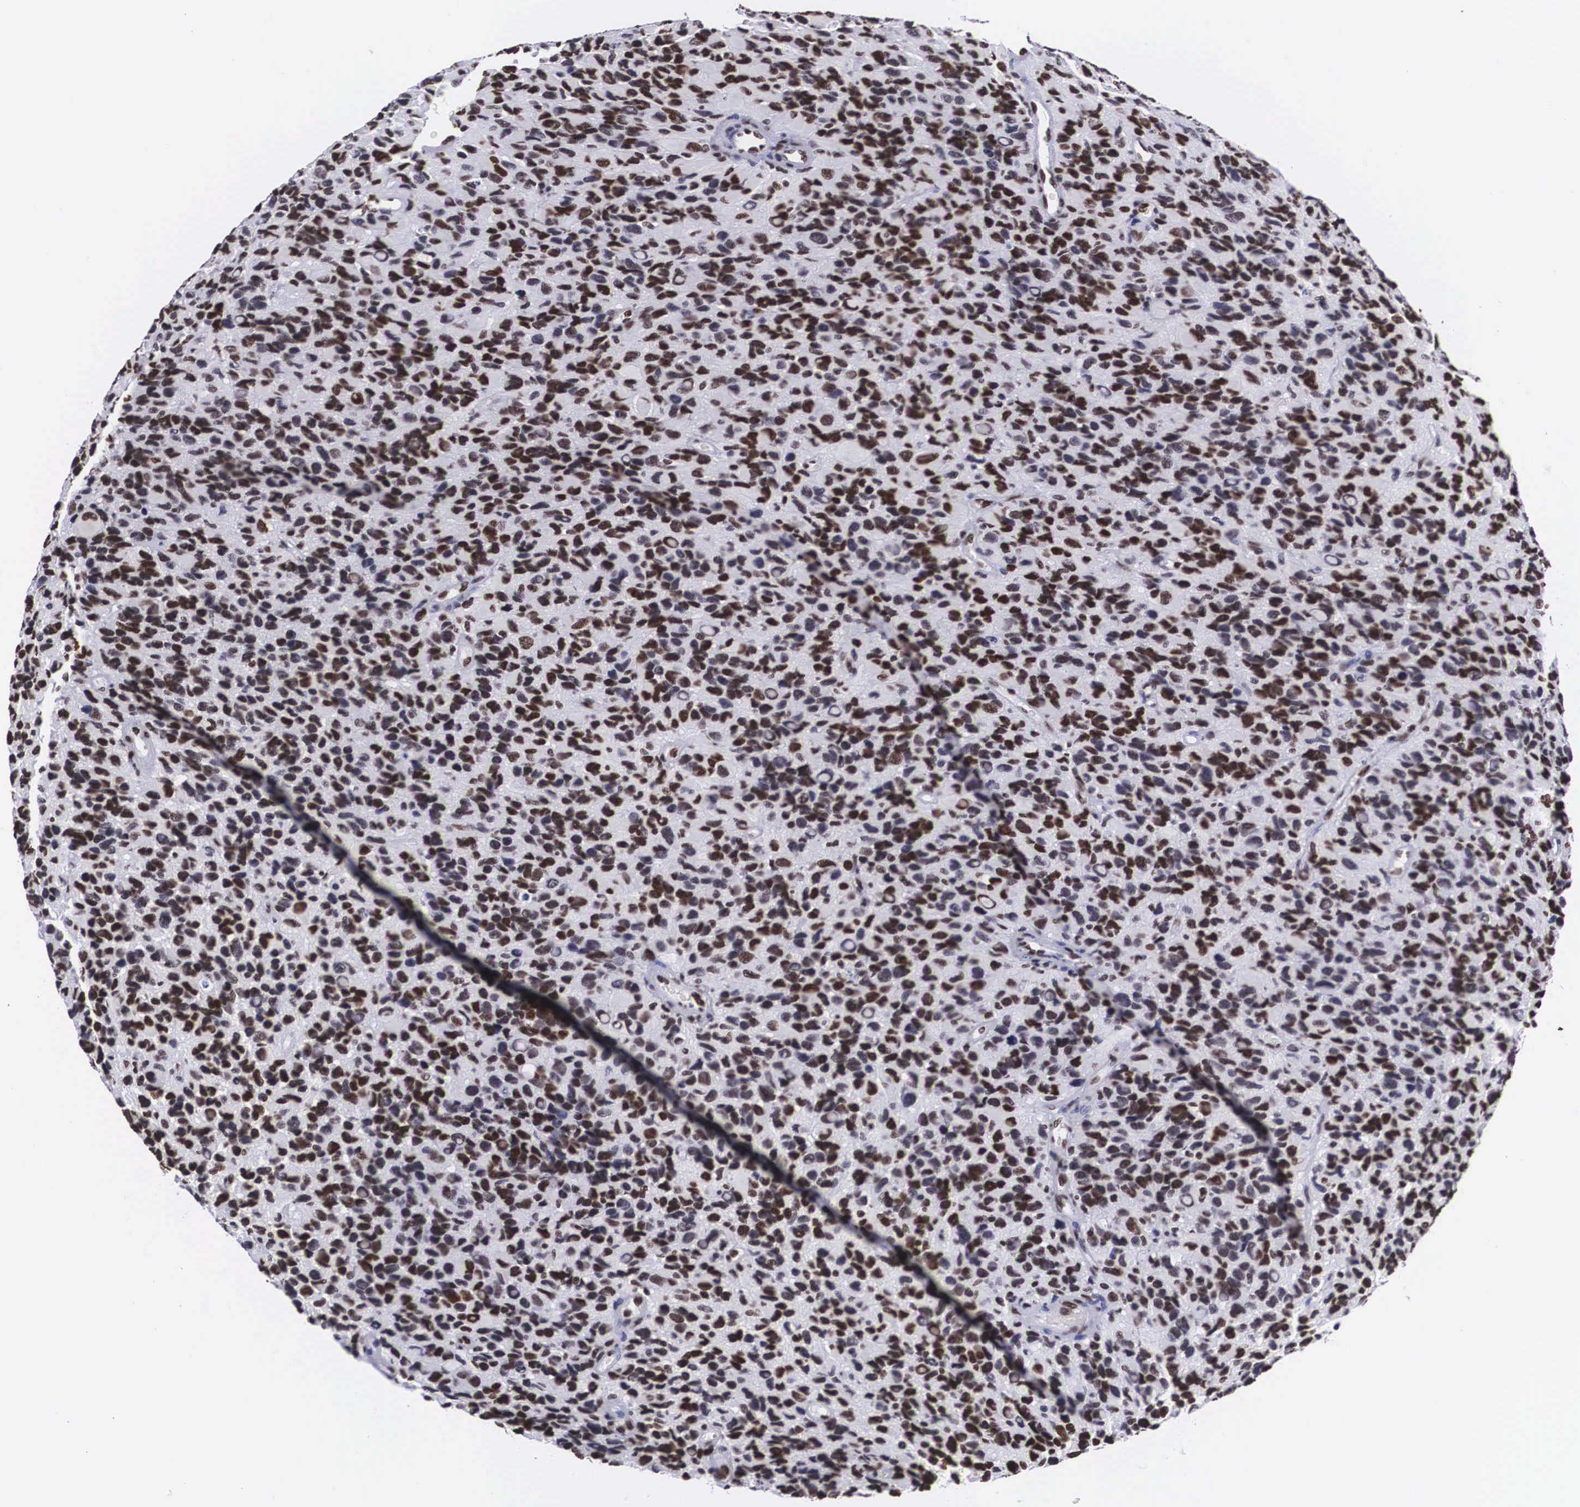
{"staining": {"intensity": "strong", "quantity": ">75%", "location": "nuclear"}, "tissue": "glioma", "cell_type": "Tumor cells", "image_type": "cancer", "snomed": [{"axis": "morphology", "description": "Glioma, malignant, High grade"}, {"axis": "topography", "description": "Brain"}], "caption": "Tumor cells demonstrate high levels of strong nuclear staining in about >75% of cells in malignant glioma (high-grade).", "gene": "MECP2", "patient": {"sex": "male", "age": 77}}